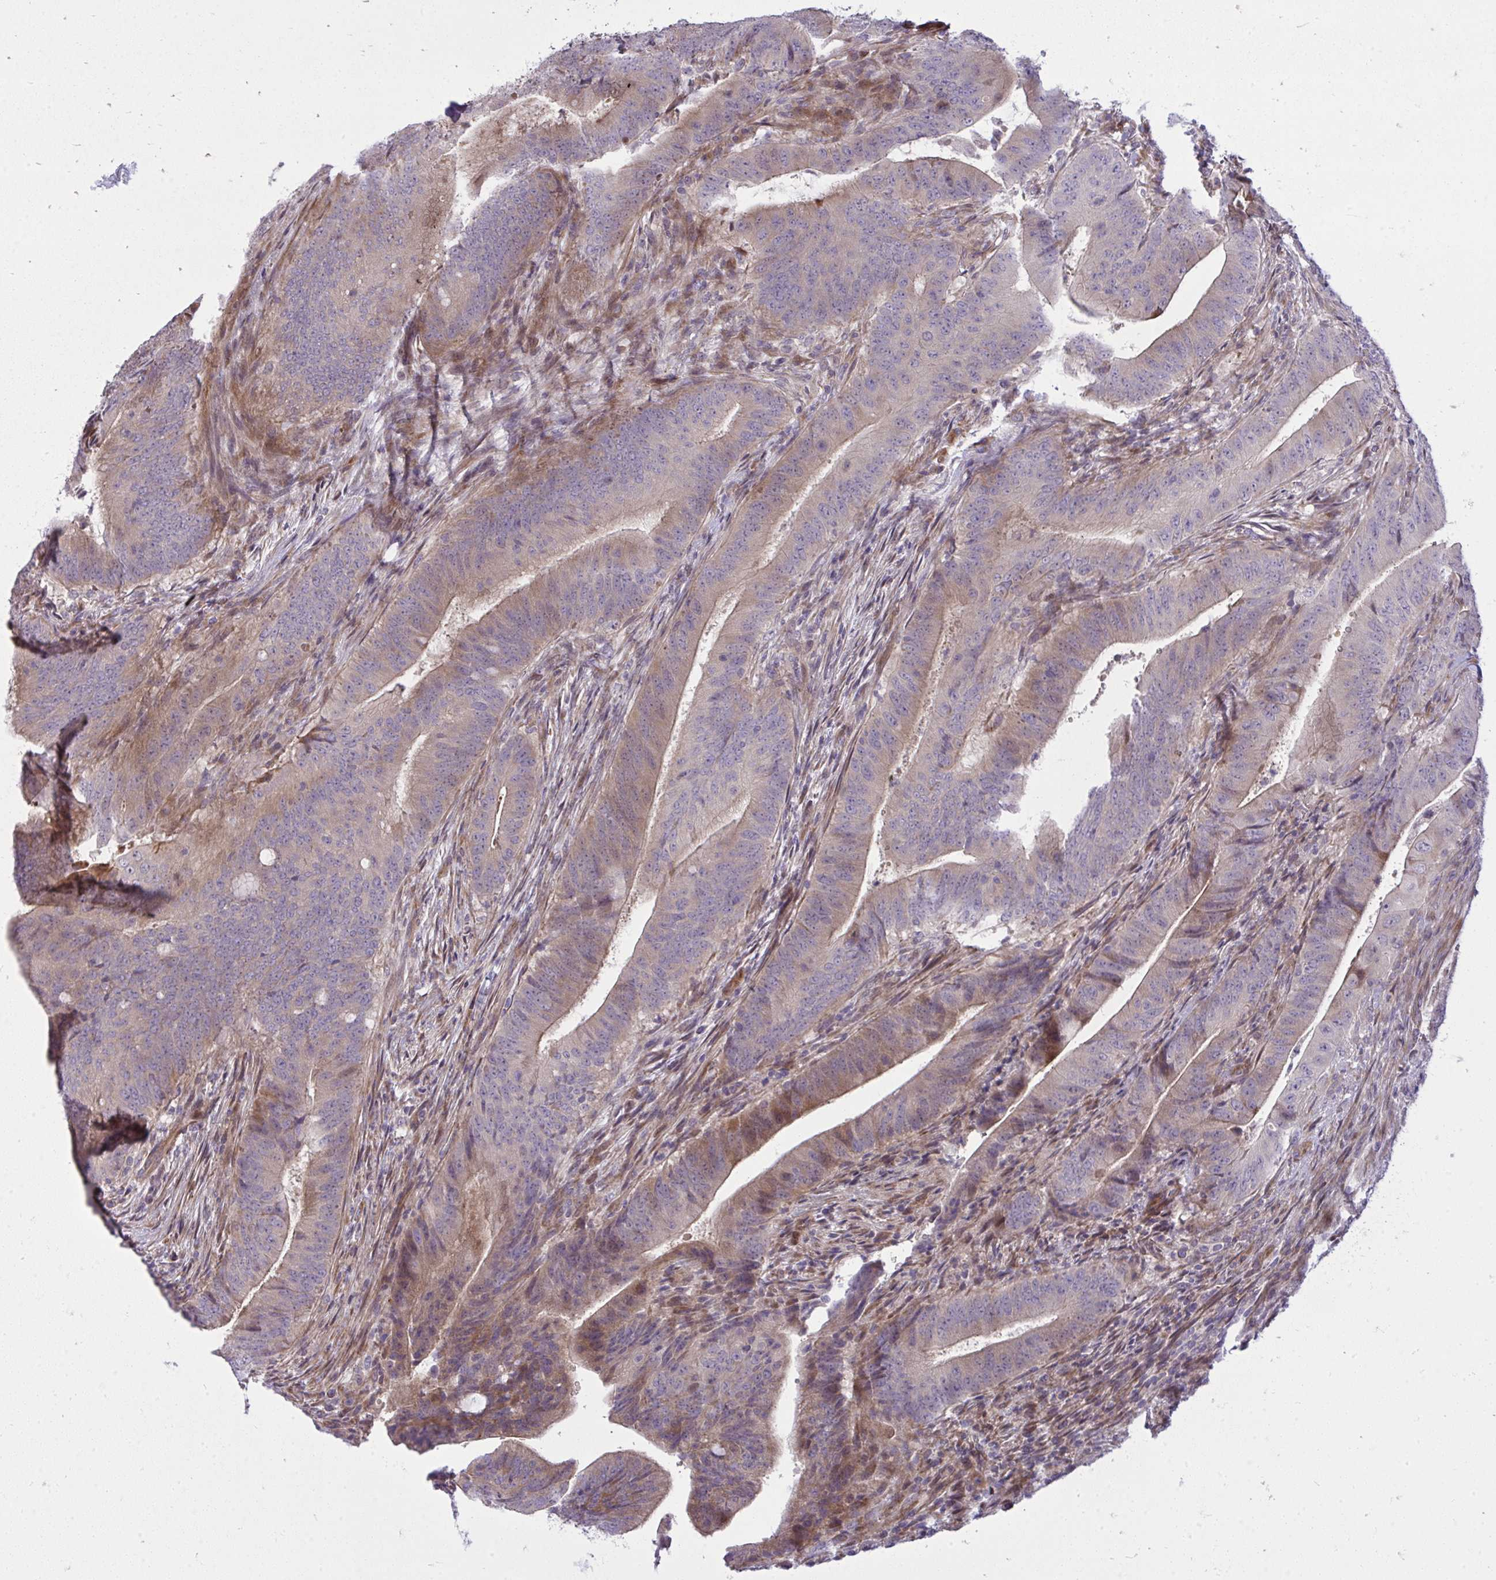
{"staining": {"intensity": "moderate", "quantity": "25%-75%", "location": "cytoplasmic/membranous"}, "tissue": "colorectal cancer", "cell_type": "Tumor cells", "image_type": "cancer", "snomed": [{"axis": "morphology", "description": "Adenocarcinoma, NOS"}, {"axis": "topography", "description": "Colon"}], "caption": "Immunohistochemical staining of colorectal cancer exhibits moderate cytoplasmic/membranous protein expression in about 25%-75% of tumor cells.", "gene": "ZSCAN9", "patient": {"sex": "female", "age": 43}}